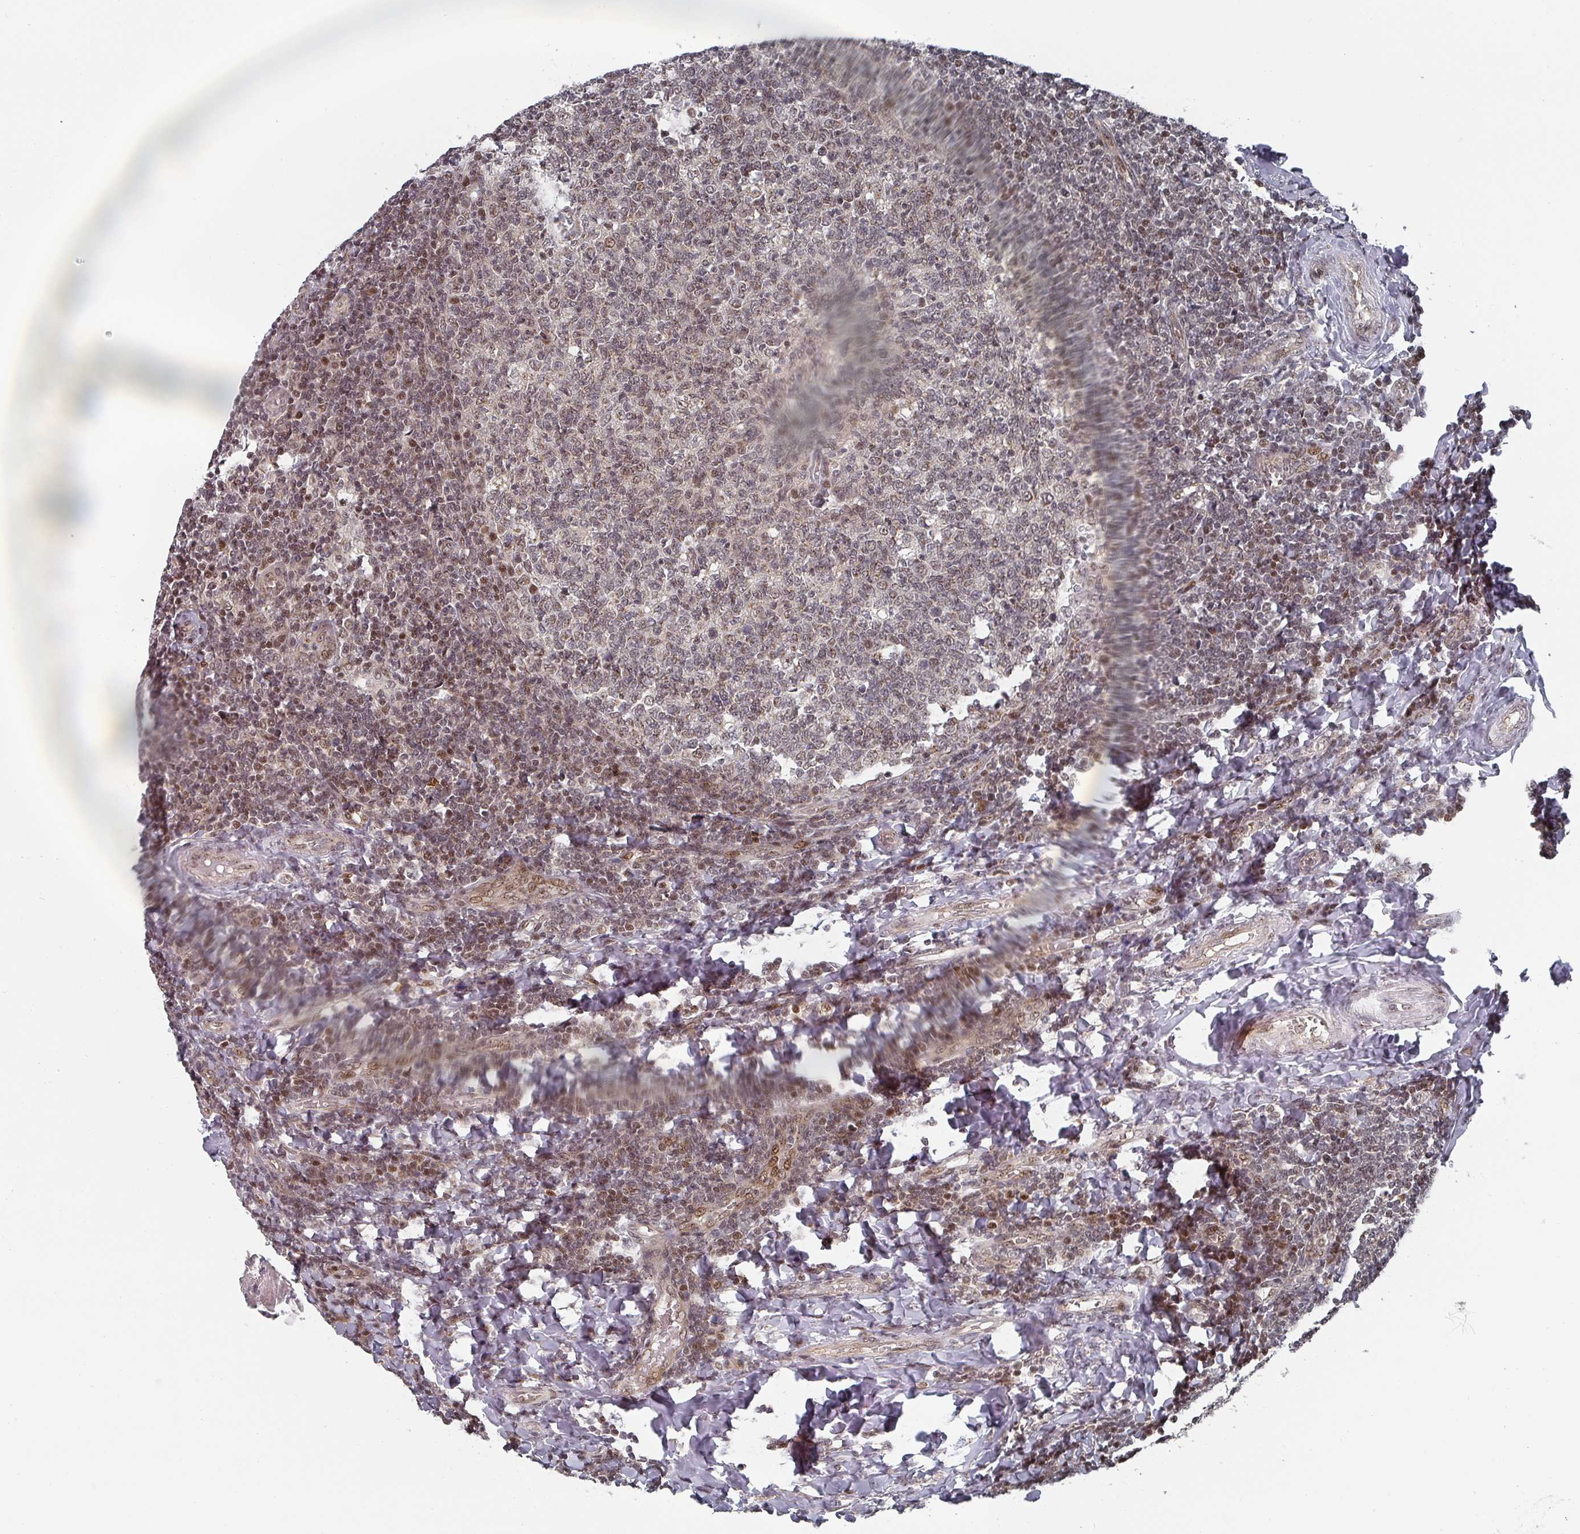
{"staining": {"intensity": "weak", "quantity": "25%-75%", "location": "nuclear"}, "tissue": "tonsil", "cell_type": "Germinal center cells", "image_type": "normal", "snomed": [{"axis": "morphology", "description": "Normal tissue, NOS"}, {"axis": "topography", "description": "Tonsil"}], "caption": "Protein staining reveals weak nuclear staining in approximately 25%-75% of germinal center cells in normal tonsil. (DAB (3,3'-diaminobenzidine) IHC, brown staining for protein, blue staining for nuclei).", "gene": "KIF1C", "patient": {"sex": "female", "age": 19}}